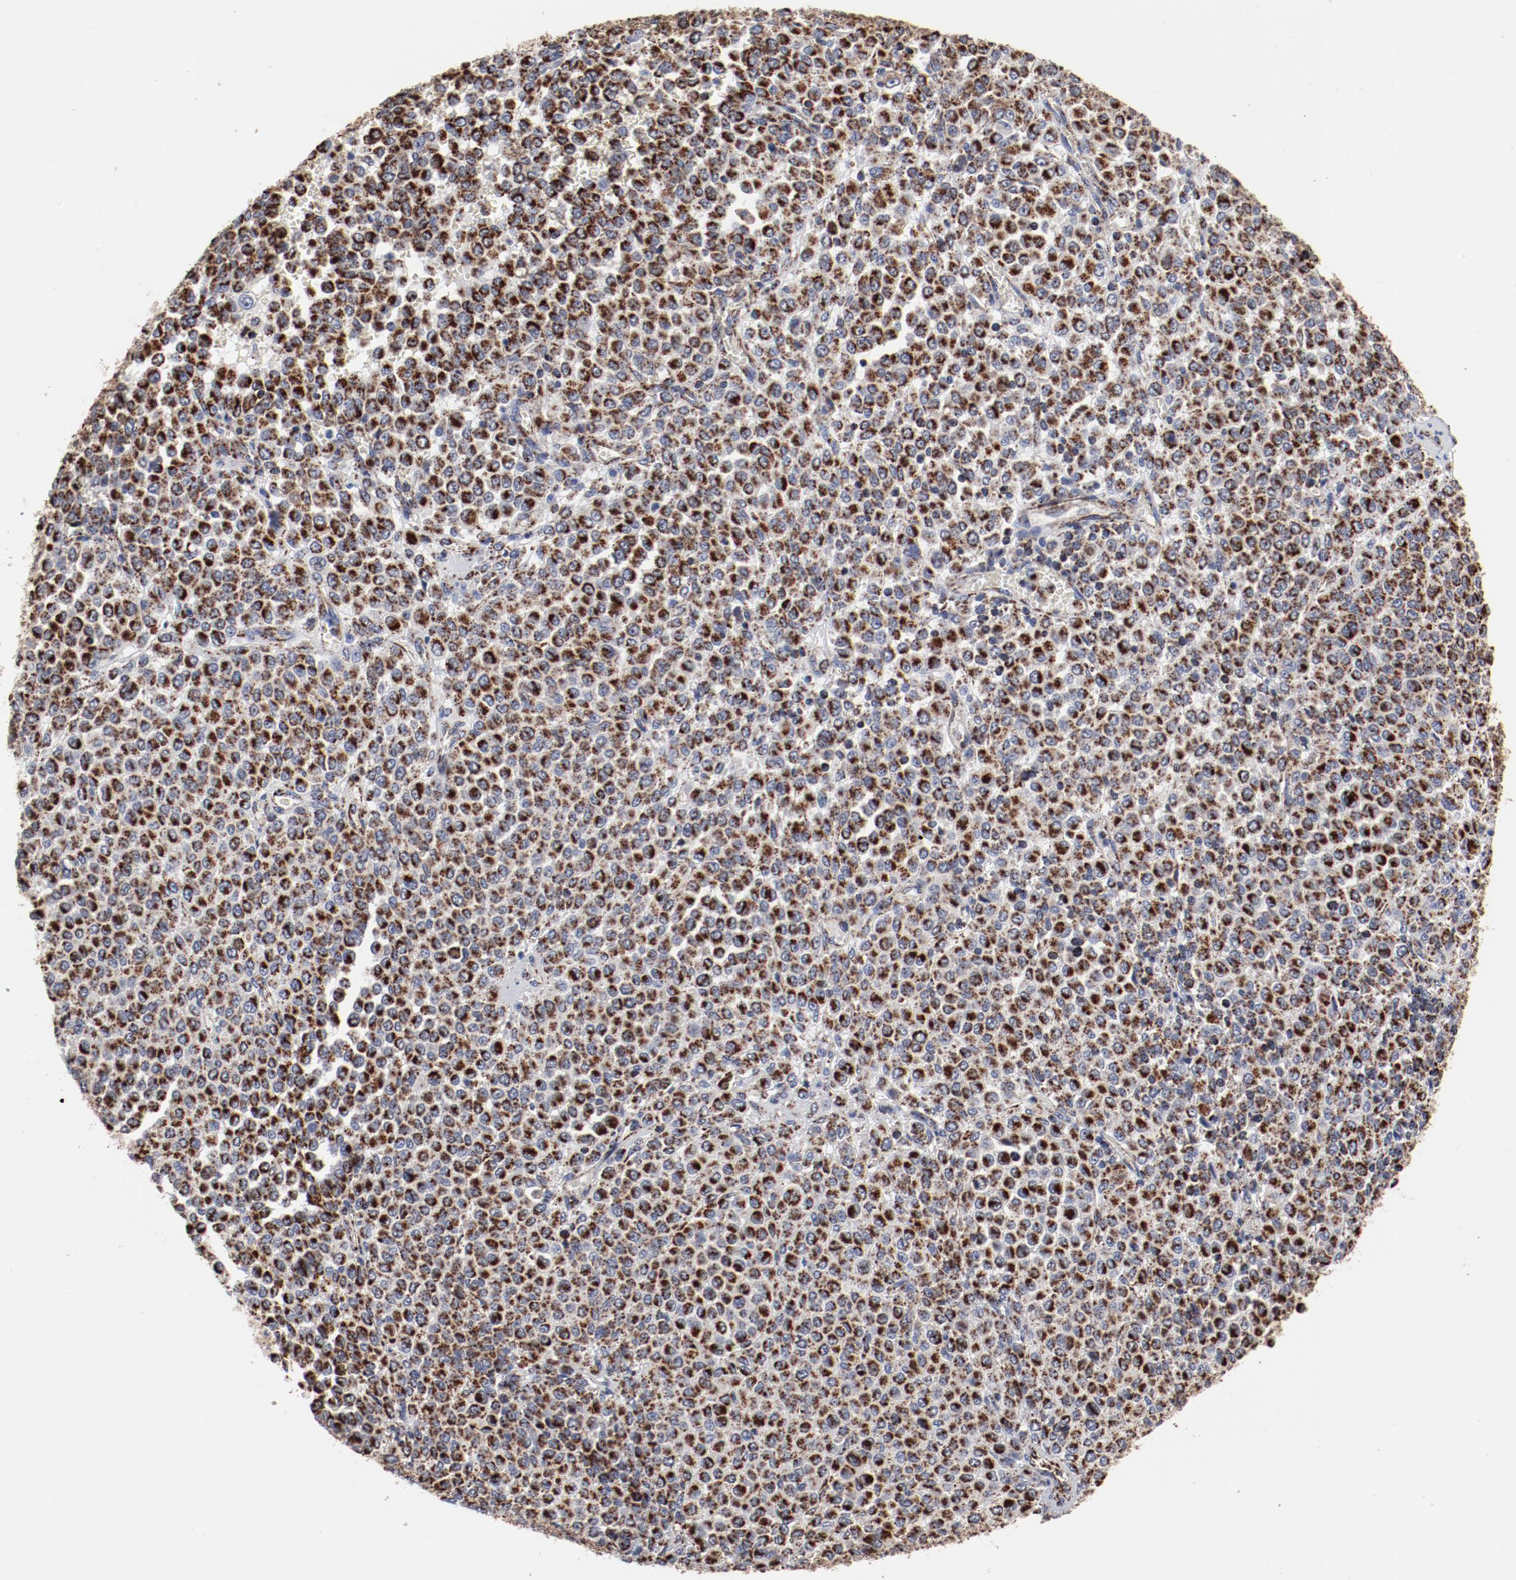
{"staining": {"intensity": "strong", "quantity": "<25%", "location": "cytoplasmic/membranous"}, "tissue": "melanoma", "cell_type": "Tumor cells", "image_type": "cancer", "snomed": [{"axis": "morphology", "description": "Malignant melanoma, Metastatic site"}, {"axis": "topography", "description": "Pancreas"}], "caption": "The micrograph displays a brown stain indicating the presence of a protein in the cytoplasmic/membranous of tumor cells in melanoma. The staining was performed using DAB to visualize the protein expression in brown, while the nuclei were stained in blue with hematoxylin (Magnification: 20x).", "gene": "NDUFV2", "patient": {"sex": "female", "age": 30}}